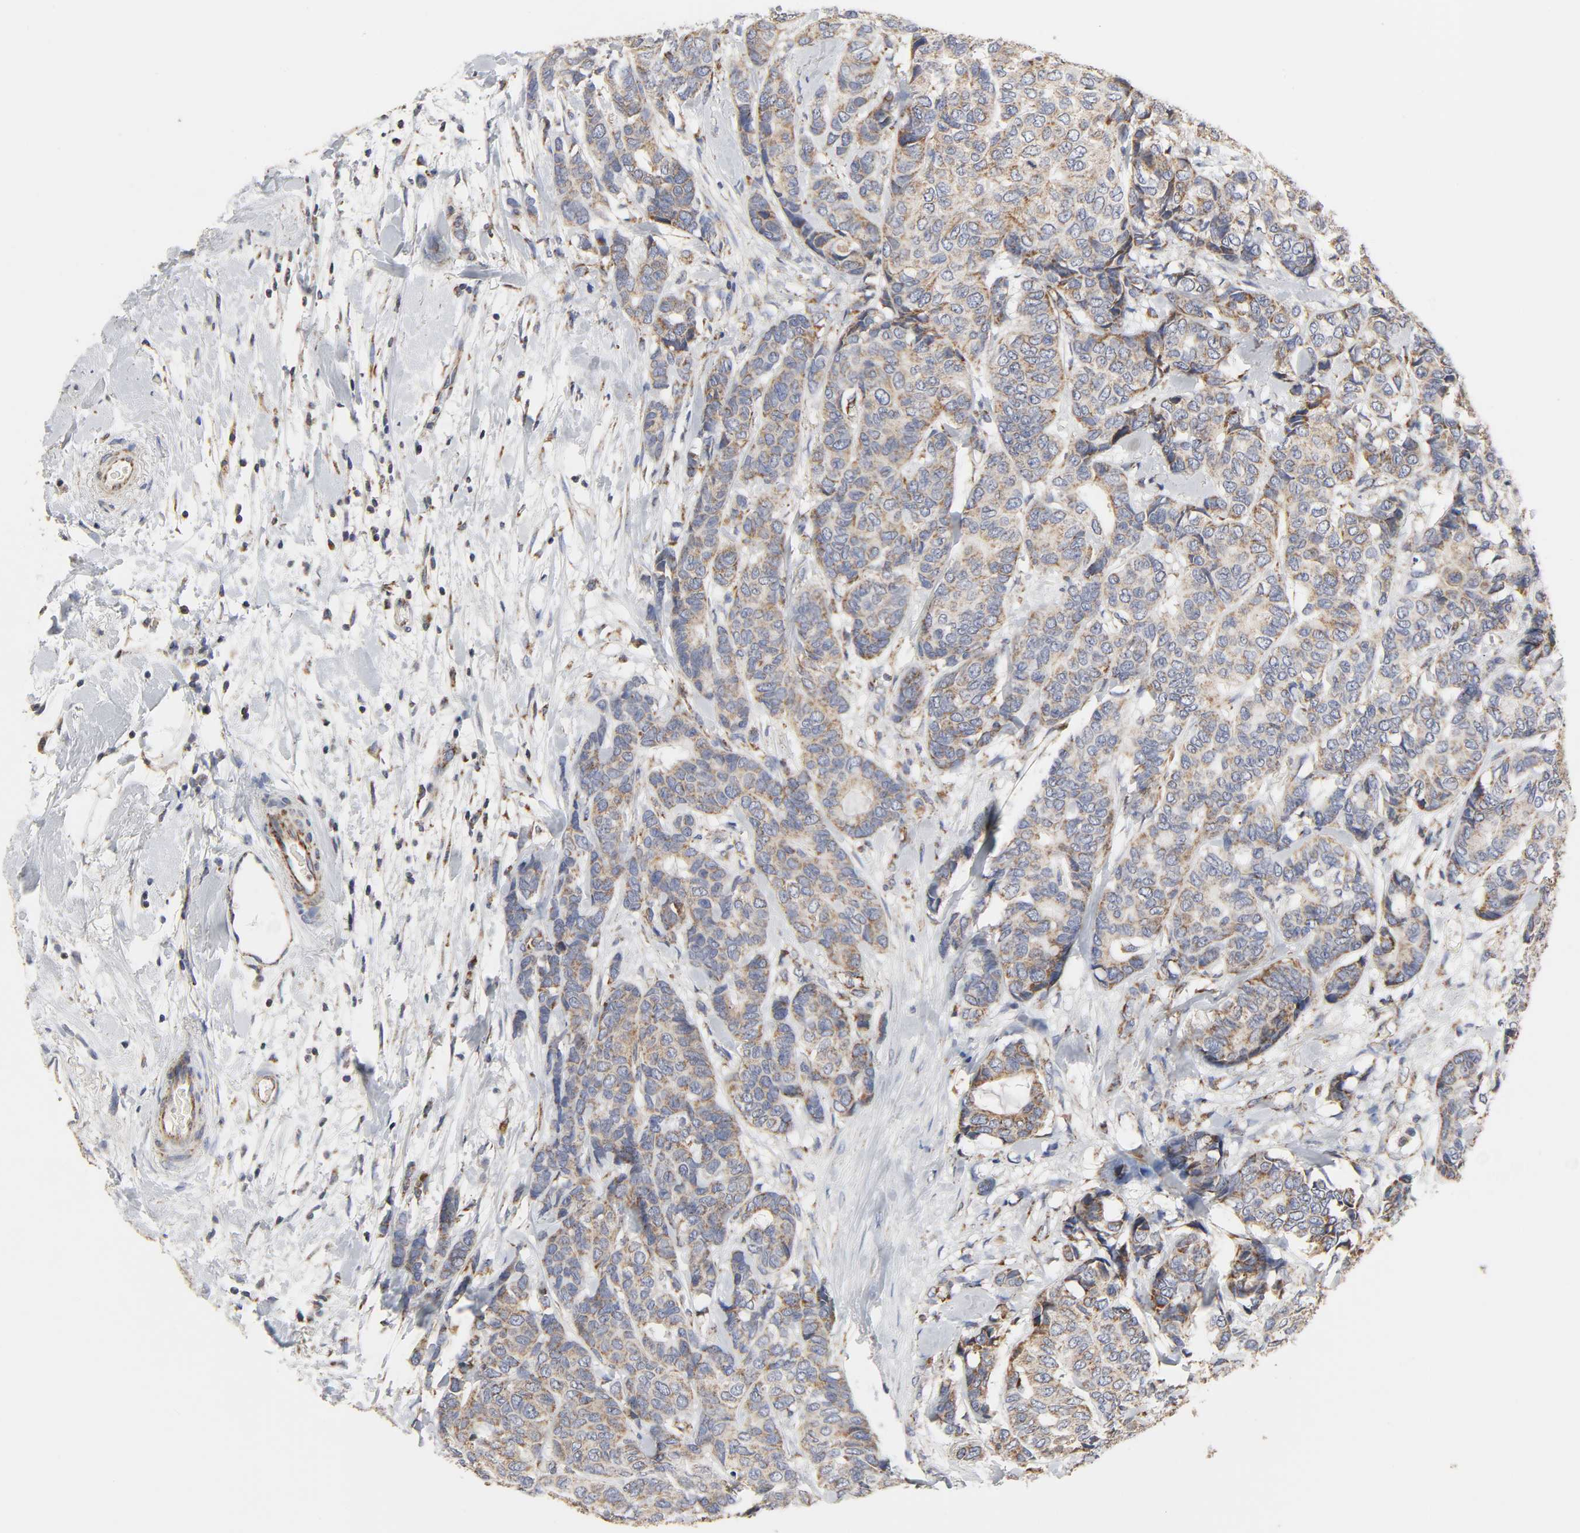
{"staining": {"intensity": "moderate", "quantity": ">75%", "location": "cytoplasmic/membranous"}, "tissue": "breast cancer", "cell_type": "Tumor cells", "image_type": "cancer", "snomed": [{"axis": "morphology", "description": "Duct carcinoma"}, {"axis": "topography", "description": "Breast"}], "caption": "The immunohistochemical stain shows moderate cytoplasmic/membranous positivity in tumor cells of breast cancer (infiltrating ductal carcinoma) tissue. (Stains: DAB in brown, nuclei in blue, Microscopy: brightfield microscopy at high magnification).", "gene": "COX6B1", "patient": {"sex": "female", "age": 87}}